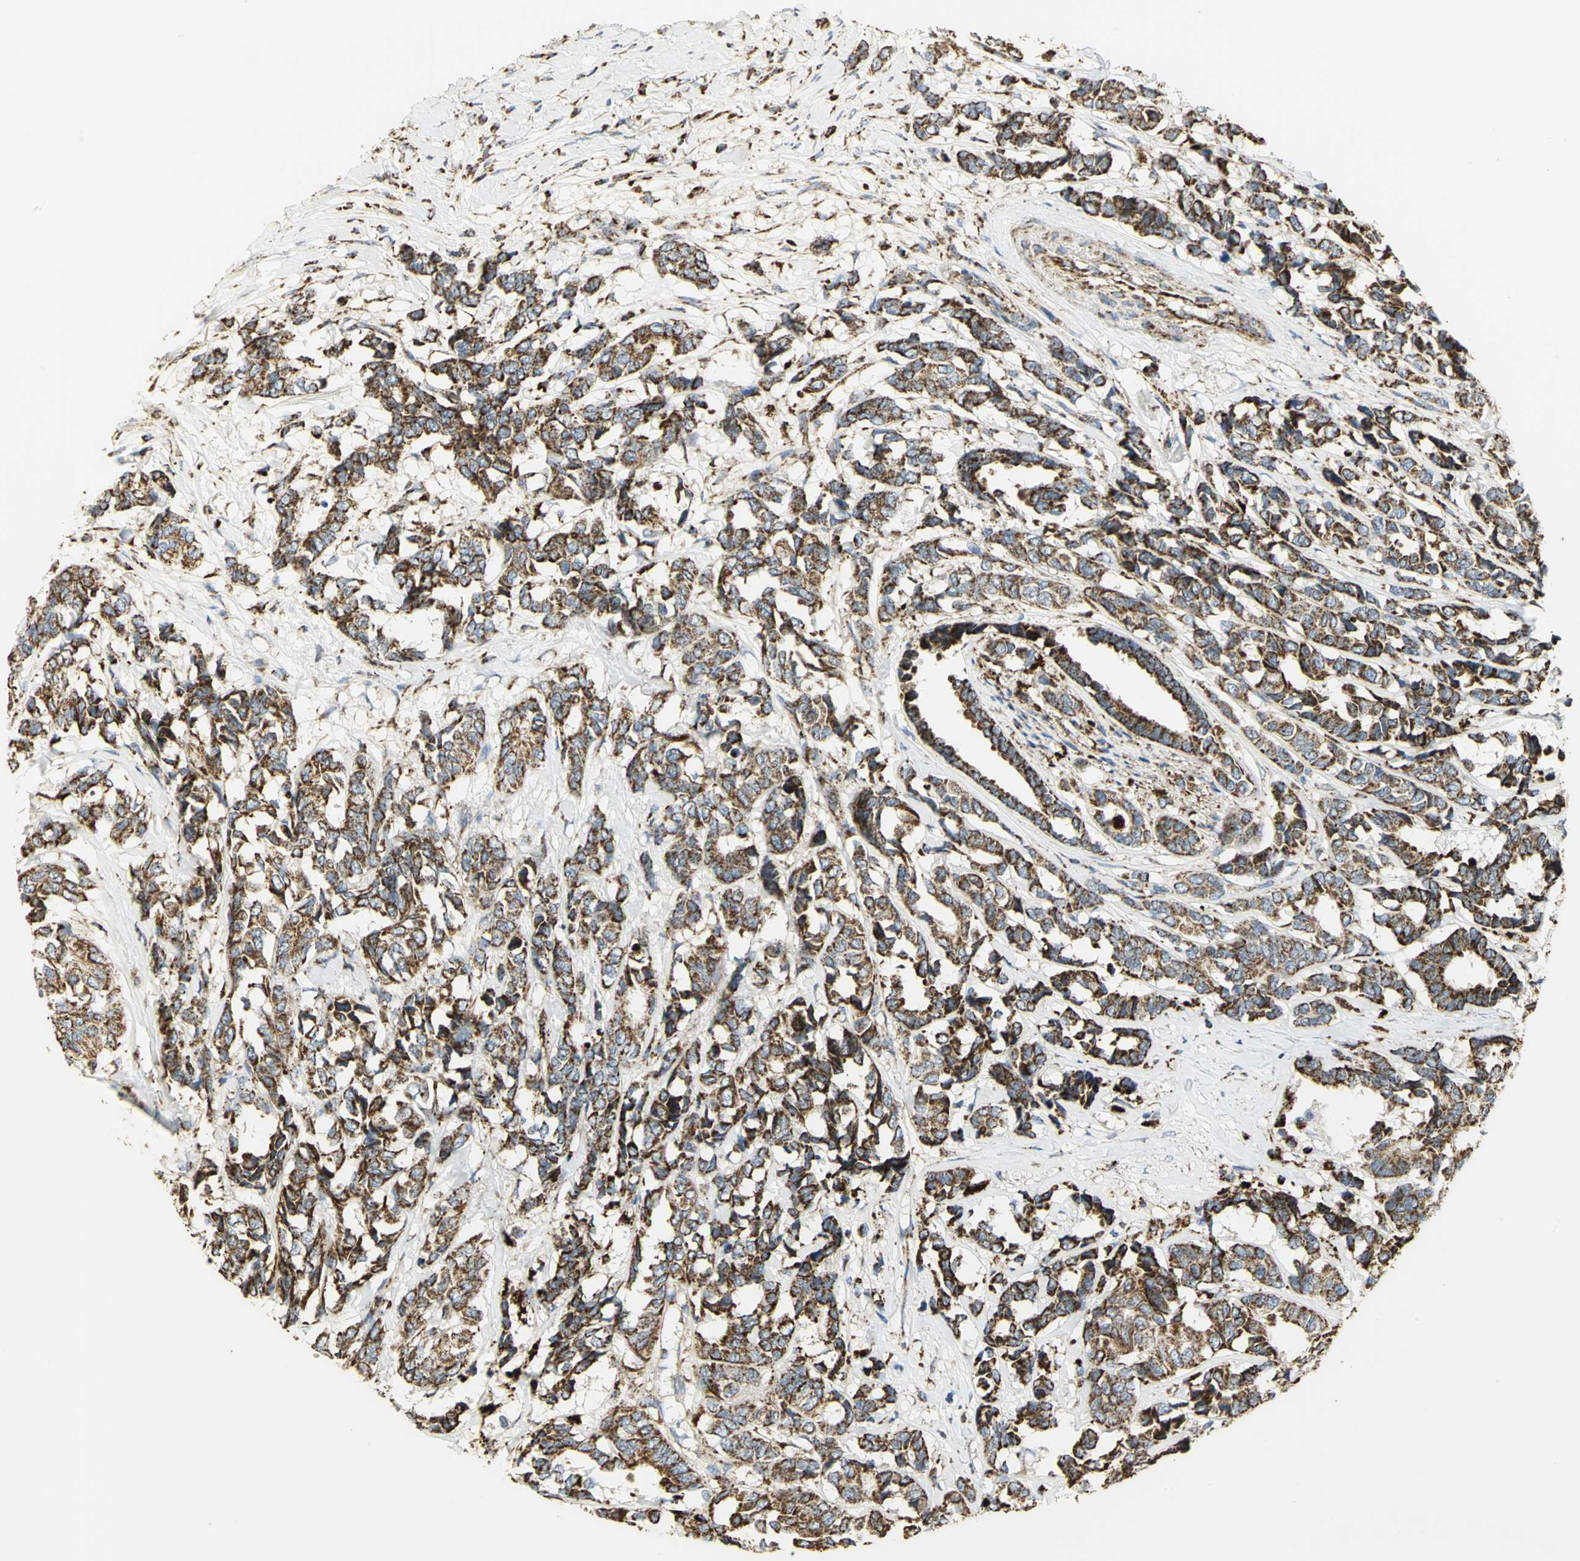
{"staining": {"intensity": "strong", "quantity": ">75%", "location": "cytoplasmic/membranous"}, "tissue": "breast cancer", "cell_type": "Tumor cells", "image_type": "cancer", "snomed": [{"axis": "morphology", "description": "Duct carcinoma"}, {"axis": "topography", "description": "Breast"}], "caption": "A histopathology image showing strong cytoplasmic/membranous positivity in approximately >75% of tumor cells in invasive ductal carcinoma (breast), as visualized by brown immunohistochemical staining.", "gene": "VDAC1", "patient": {"sex": "female", "age": 87}}